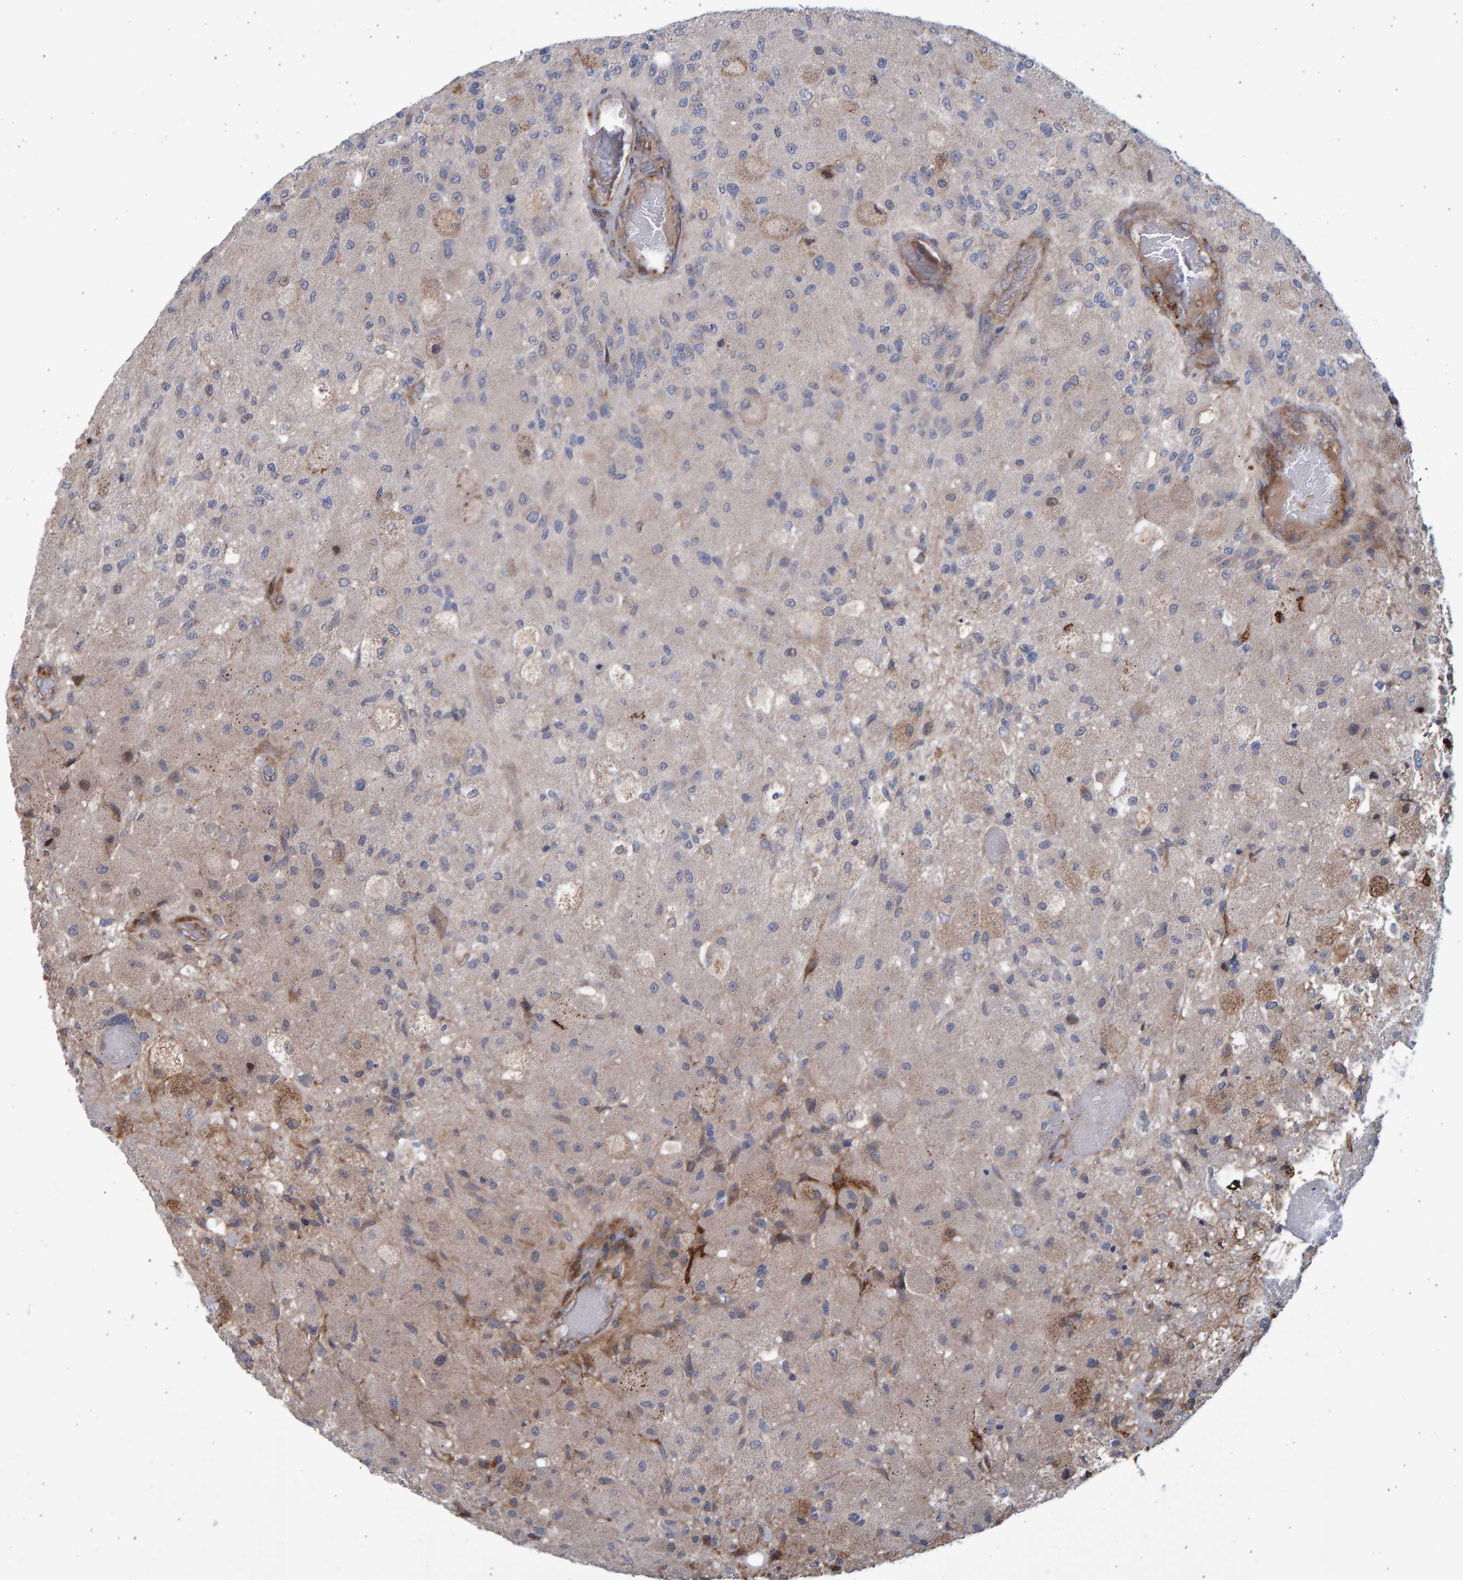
{"staining": {"intensity": "moderate", "quantity": "<25%", "location": "cytoplasmic/membranous"}, "tissue": "glioma", "cell_type": "Tumor cells", "image_type": "cancer", "snomed": [{"axis": "morphology", "description": "Normal tissue, NOS"}, {"axis": "morphology", "description": "Glioma, malignant, High grade"}, {"axis": "topography", "description": "Cerebral cortex"}], "caption": "Immunohistochemistry micrograph of neoplastic tissue: malignant glioma (high-grade) stained using immunohistochemistry (IHC) demonstrates low levels of moderate protein expression localized specifically in the cytoplasmic/membranous of tumor cells, appearing as a cytoplasmic/membranous brown color.", "gene": "LRBA", "patient": {"sex": "male", "age": 77}}